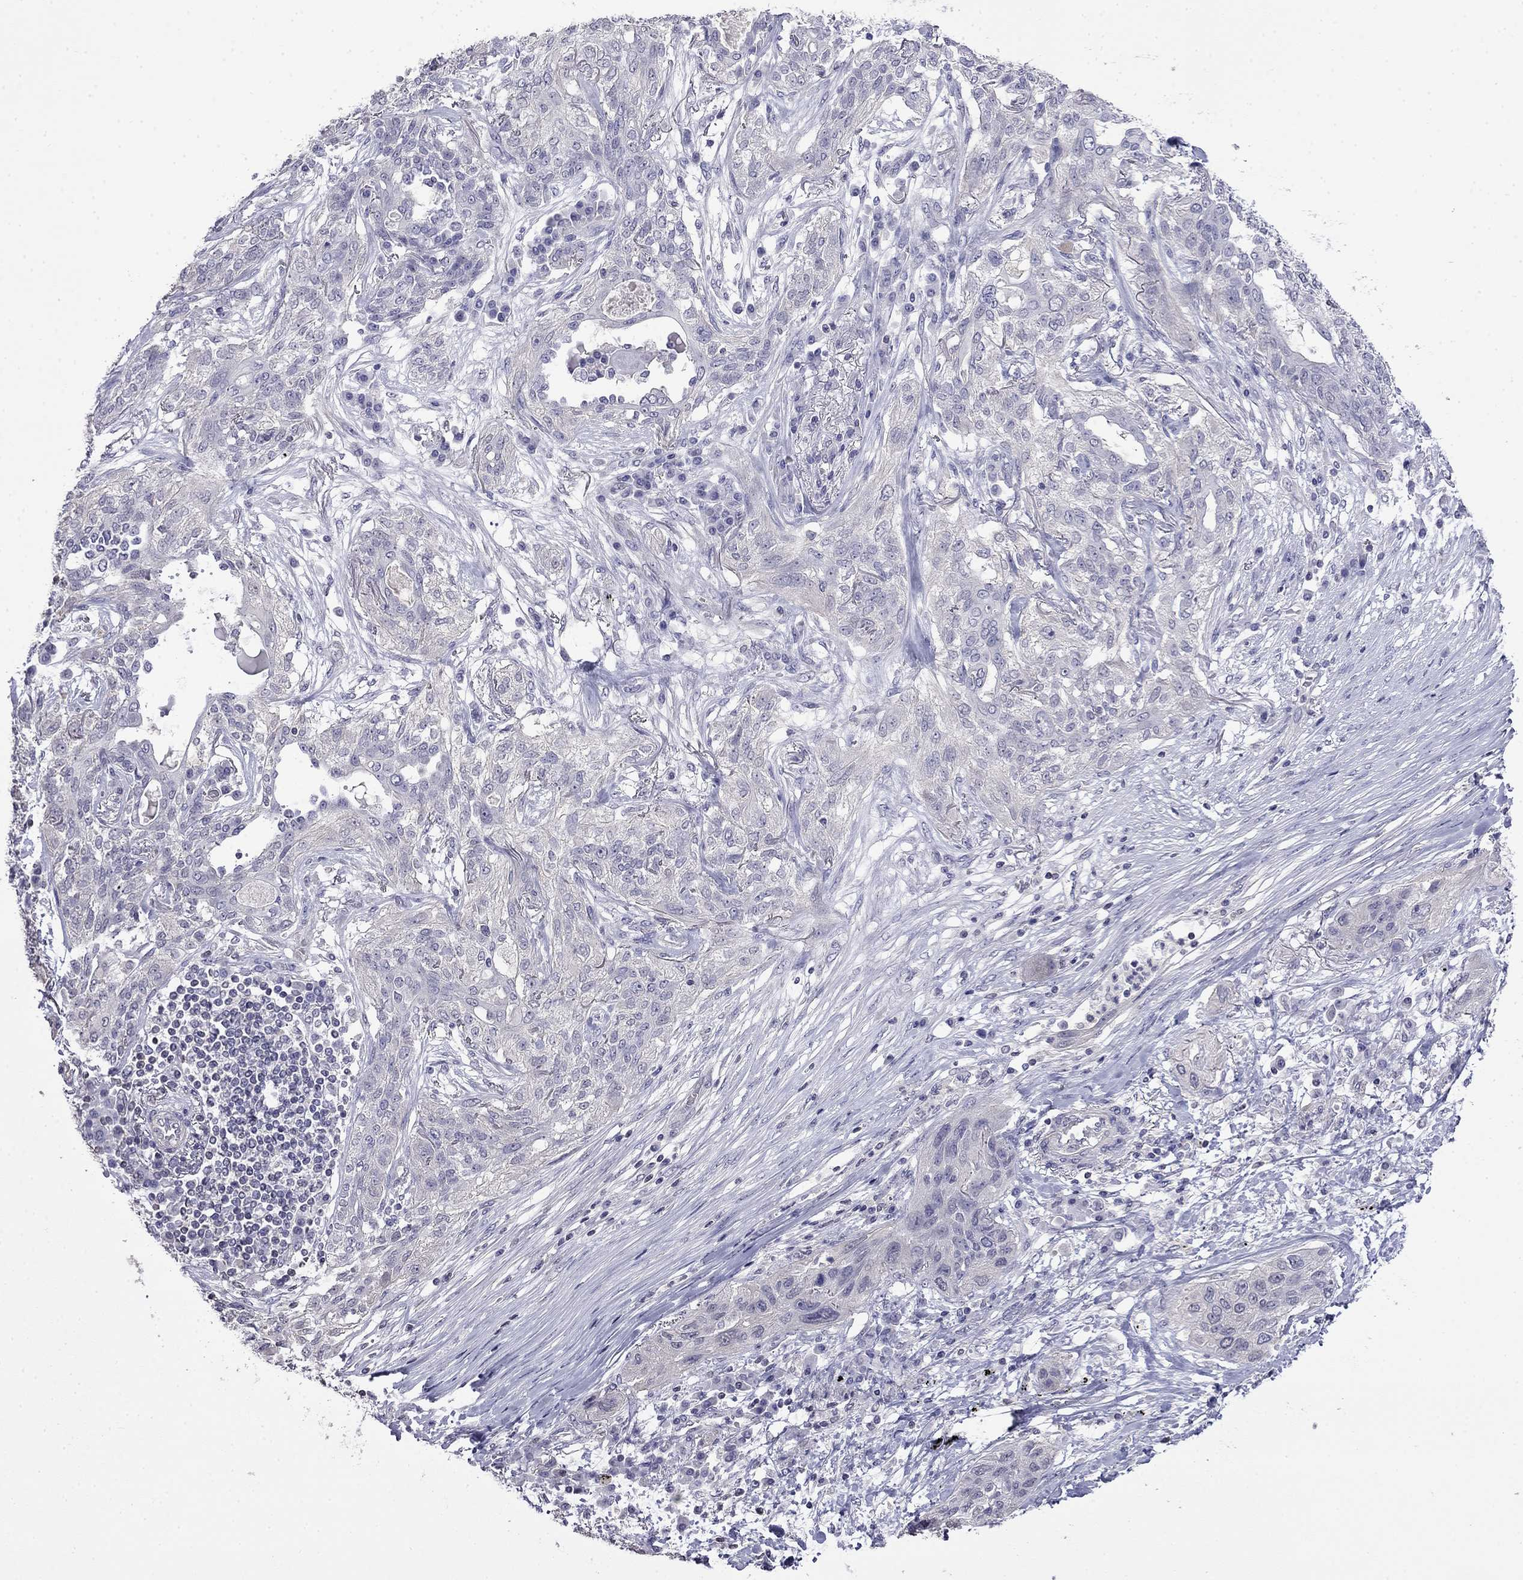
{"staining": {"intensity": "negative", "quantity": "none", "location": "none"}, "tissue": "lung cancer", "cell_type": "Tumor cells", "image_type": "cancer", "snomed": [{"axis": "morphology", "description": "Squamous cell carcinoma, NOS"}, {"axis": "topography", "description": "Lung"}], "caption": "A high-resolution photomicrograph shows immunohistochemistry (IHC) staining of lung squamous cell carcinoma, which exhibits no significant expression in tumor cells. Nuclei are stained in blue.", "gene": "GUCA1B", "patient": {"sex": "female", "age": 70}}